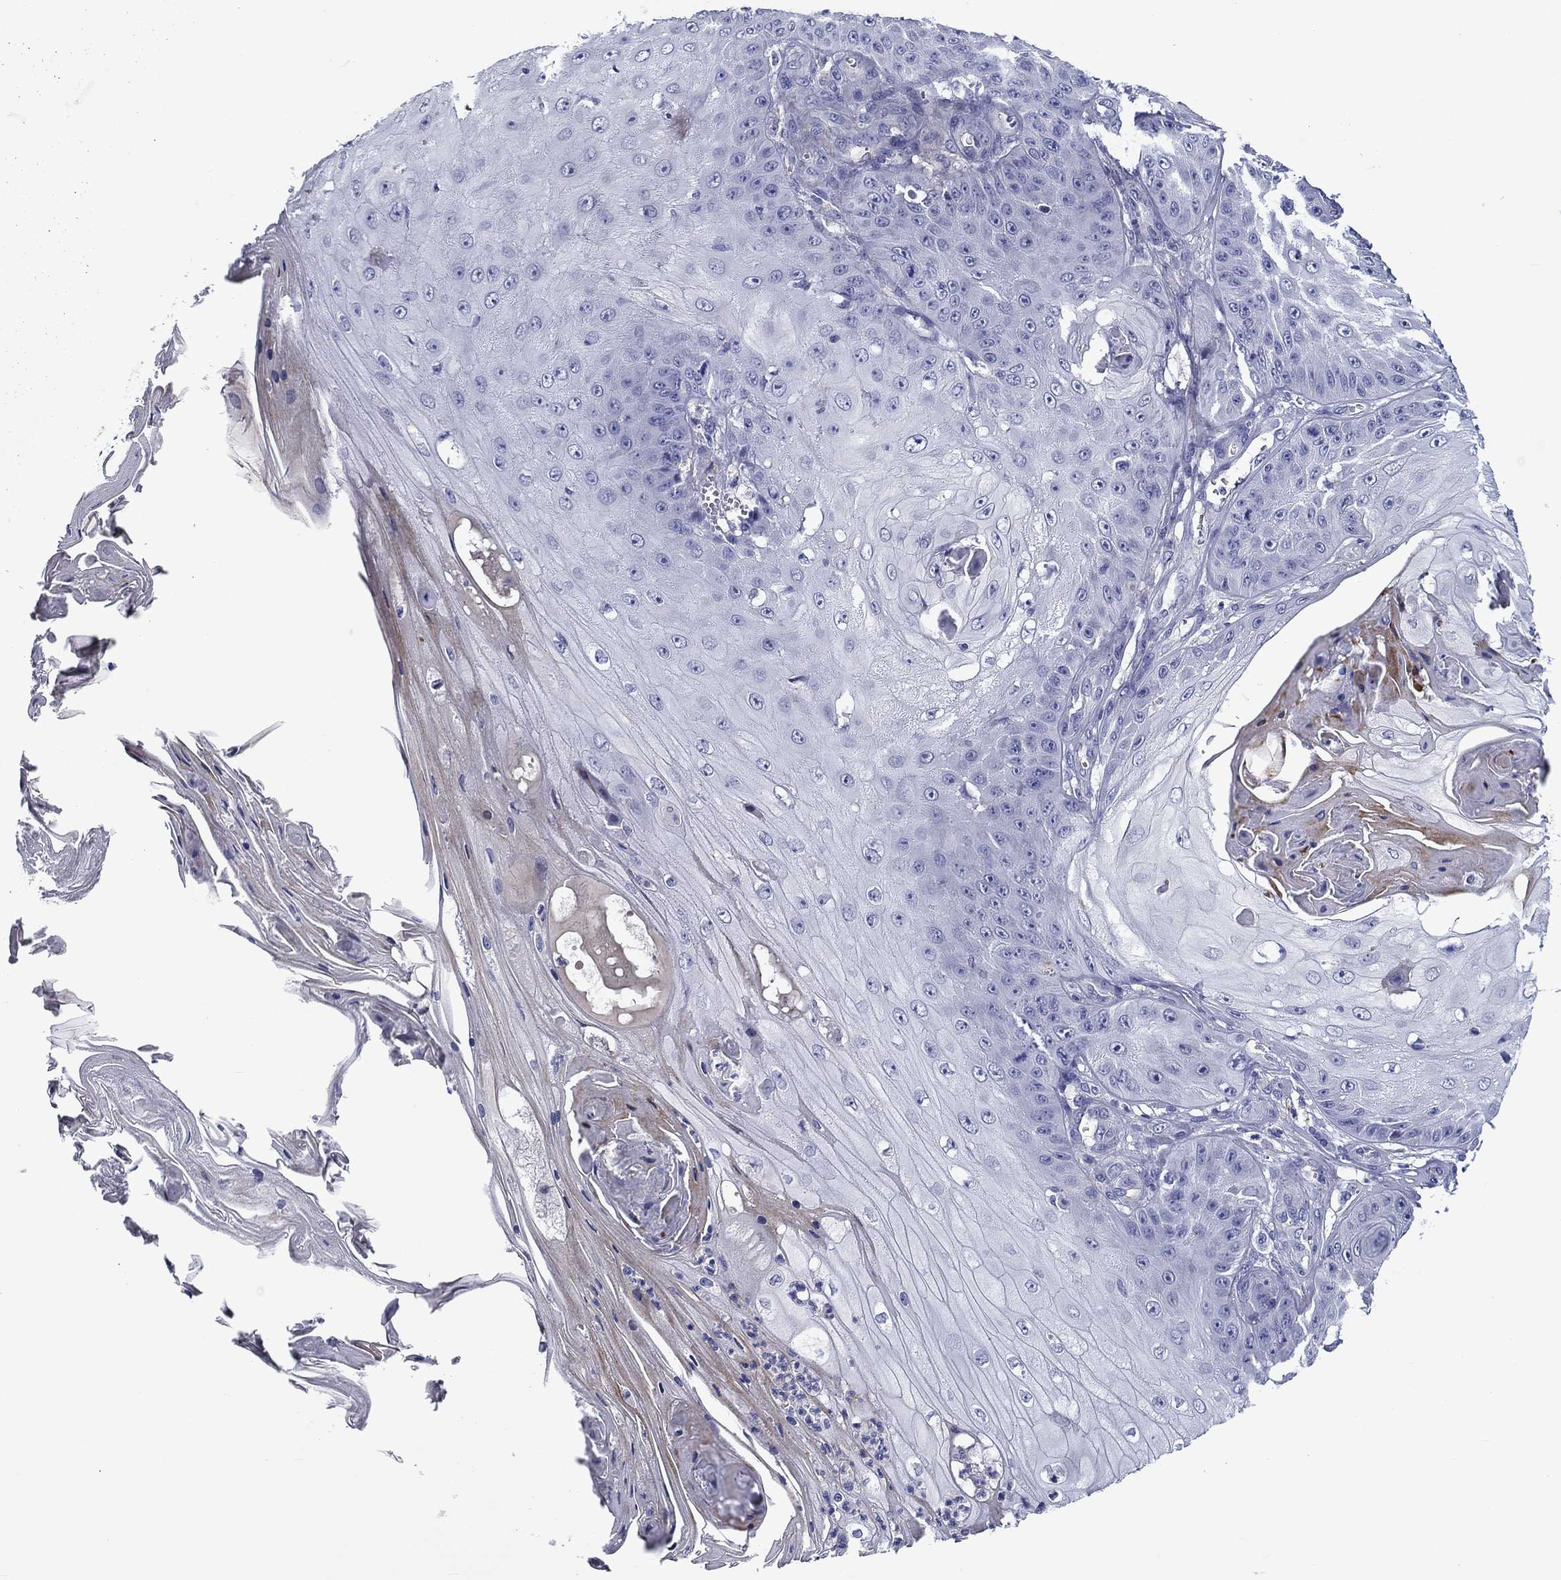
{"staining": {"intensity": "negative", "quantity": "none", "location": "none"}, "tissue": "skin cancer", "cell_type": "Tumor cells", "image_type": "cancer", "snomed": [{"axis": "morphology", "description": "Squamous cell carcinoma, NOS"}, {"axis": "topography", "description": "Skin"}], "caption": "High power microscopy histopathology image of an immunohistochemistry (IHC) histopathology image of skin squamous cell carcinoma, revealing no significant staining in tumor cells.", "gene": "CNDP1", "patient": {"sex": "male", "age": 70}}